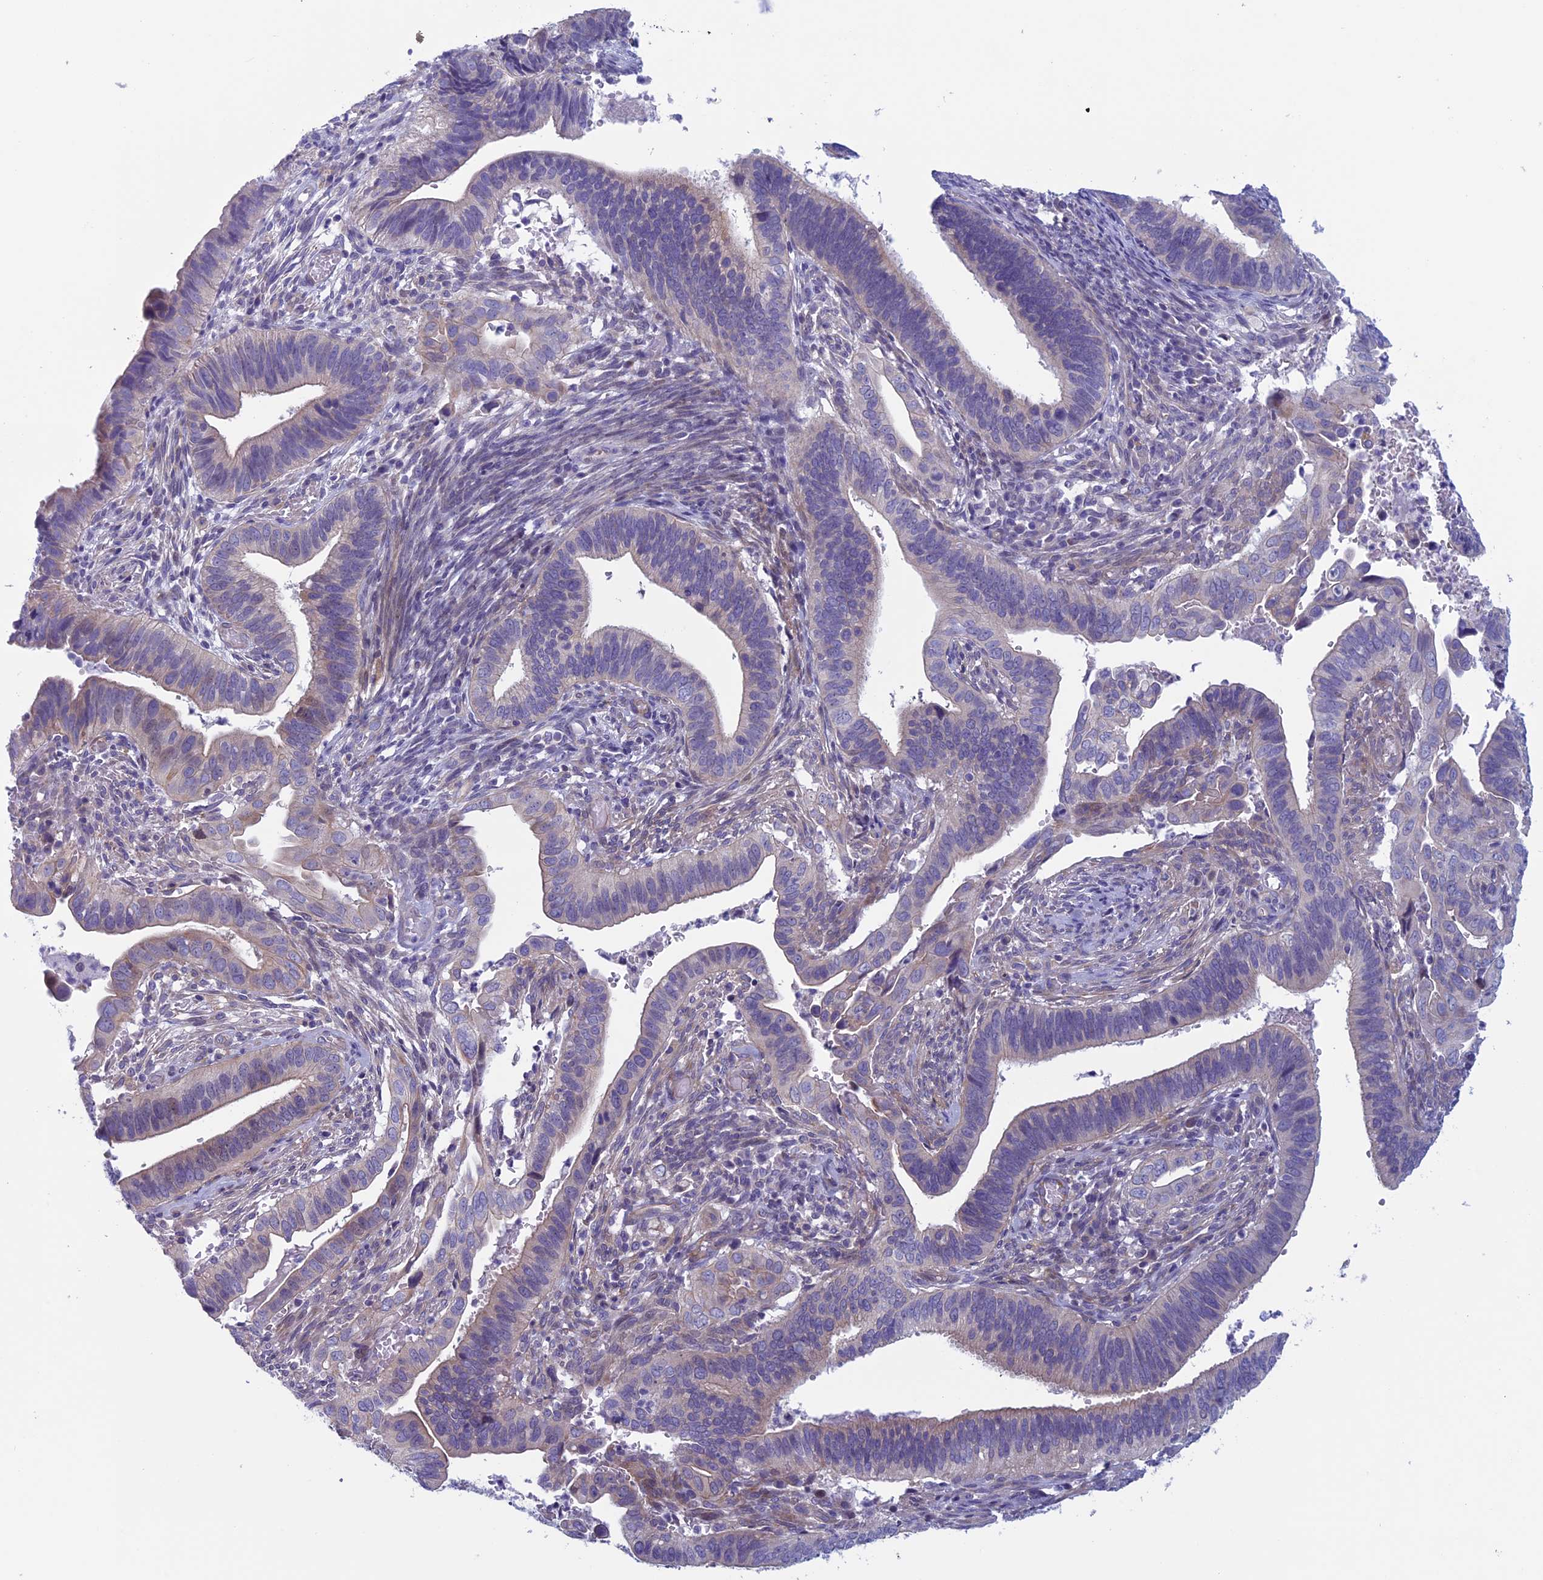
{"staining": {"intensity": "weak", "quantity": "<25%", "location": "cytoplasmic/membranous"}, "tissue": "cervical cancer", "cell_type": "Tumor cells", "image_type": "cancer", "snomed": [{"axis": "morphology", "description": "Adenocarcinoma, NOS"}, {"axis": "topography", "description": "Cervix"}], "caption": "IHC histopathology image of neoplastic tissue: human adenocarcinoma (cervical) stained with DAB shows no significant protein expression in tumor cells.", "gene": "CNOT6L", "patient": {"sex": "female", "age": 42}}